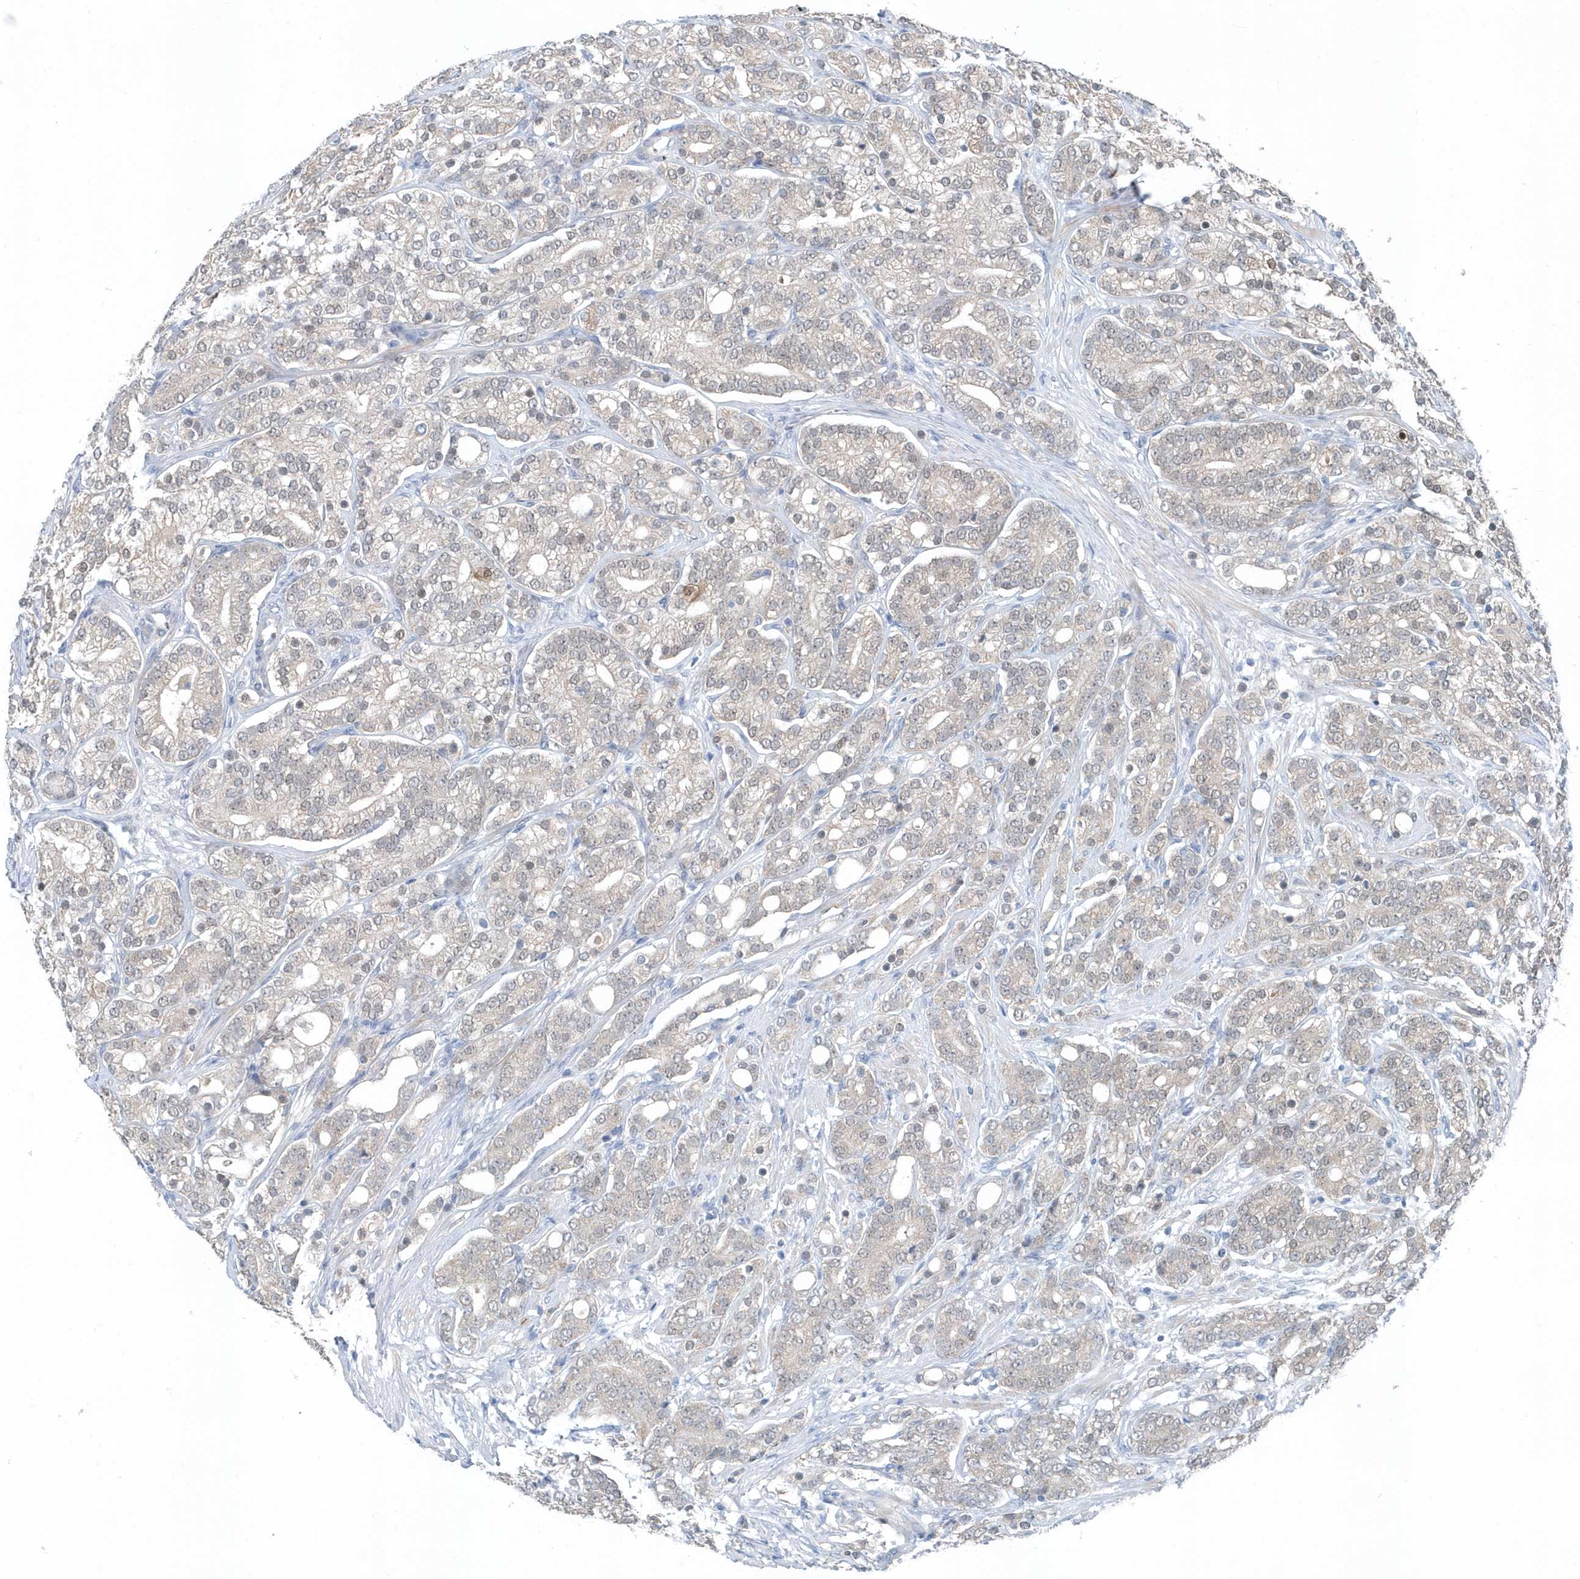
{"staining": {"intensity": "negative", "quantity": "none", "location": "none"}, "tissue": "prostate cancer", "cell_type": "Tumor cells", "image_type": "cancer", "snomed": [{"axis": "morphology", "description": "Adenocarcinoma, High grade"}, {"axis": "topography", "description": "Prostate"}], "caption": "An immunohistochemistry (IHC) histopathology image of prostate cancer (high-grade adenocarcinoma) is shown. There is no staining in tumor cells of prostate cancer (high-grade adenocarcinoma).", "gene": "PFN2", "patient": {"sex": "male", "age": 57}}